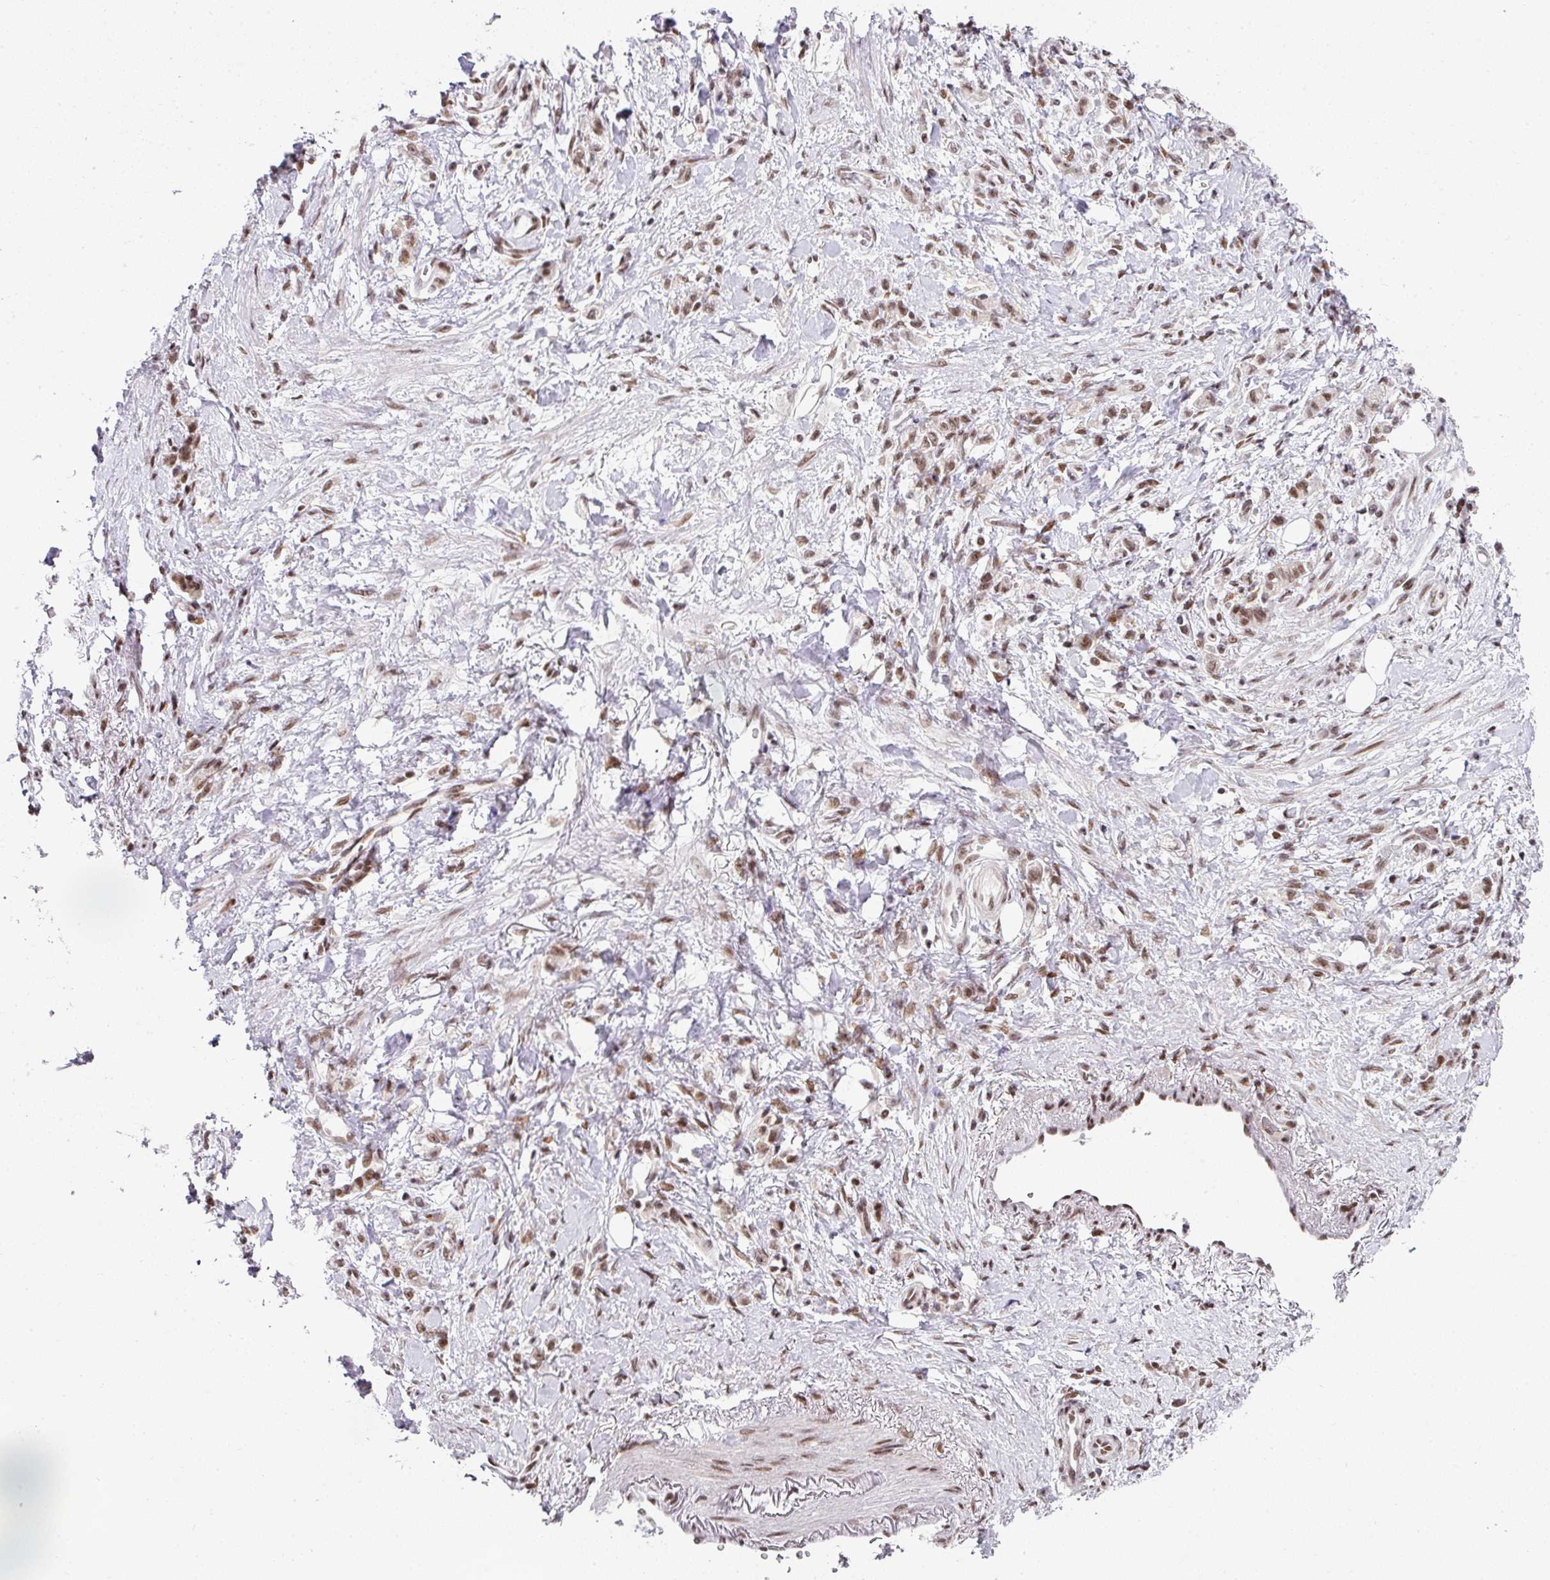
{"staining": {"intensity": "moderate", "quantity": ">75%", "location": "nuclear"}, "tissue": "stomach cancer", "cell_type": "Tumor cells", "image_type": "cancer", "snomed": [{"axis": "morphology", "description": "Adenocarcinoma, NOS"}, {"axis": "topography", "description": "Stomach"}], "caption": "Immunohistochemistry micrograph of stomach adenocarcinoma stained for a protein (brown), which reveals medium levels of moderate nuclear expression in about >75% of tumor cells.", "gene": "NFYA", "patient": {"sex": "male", "age": 77}}